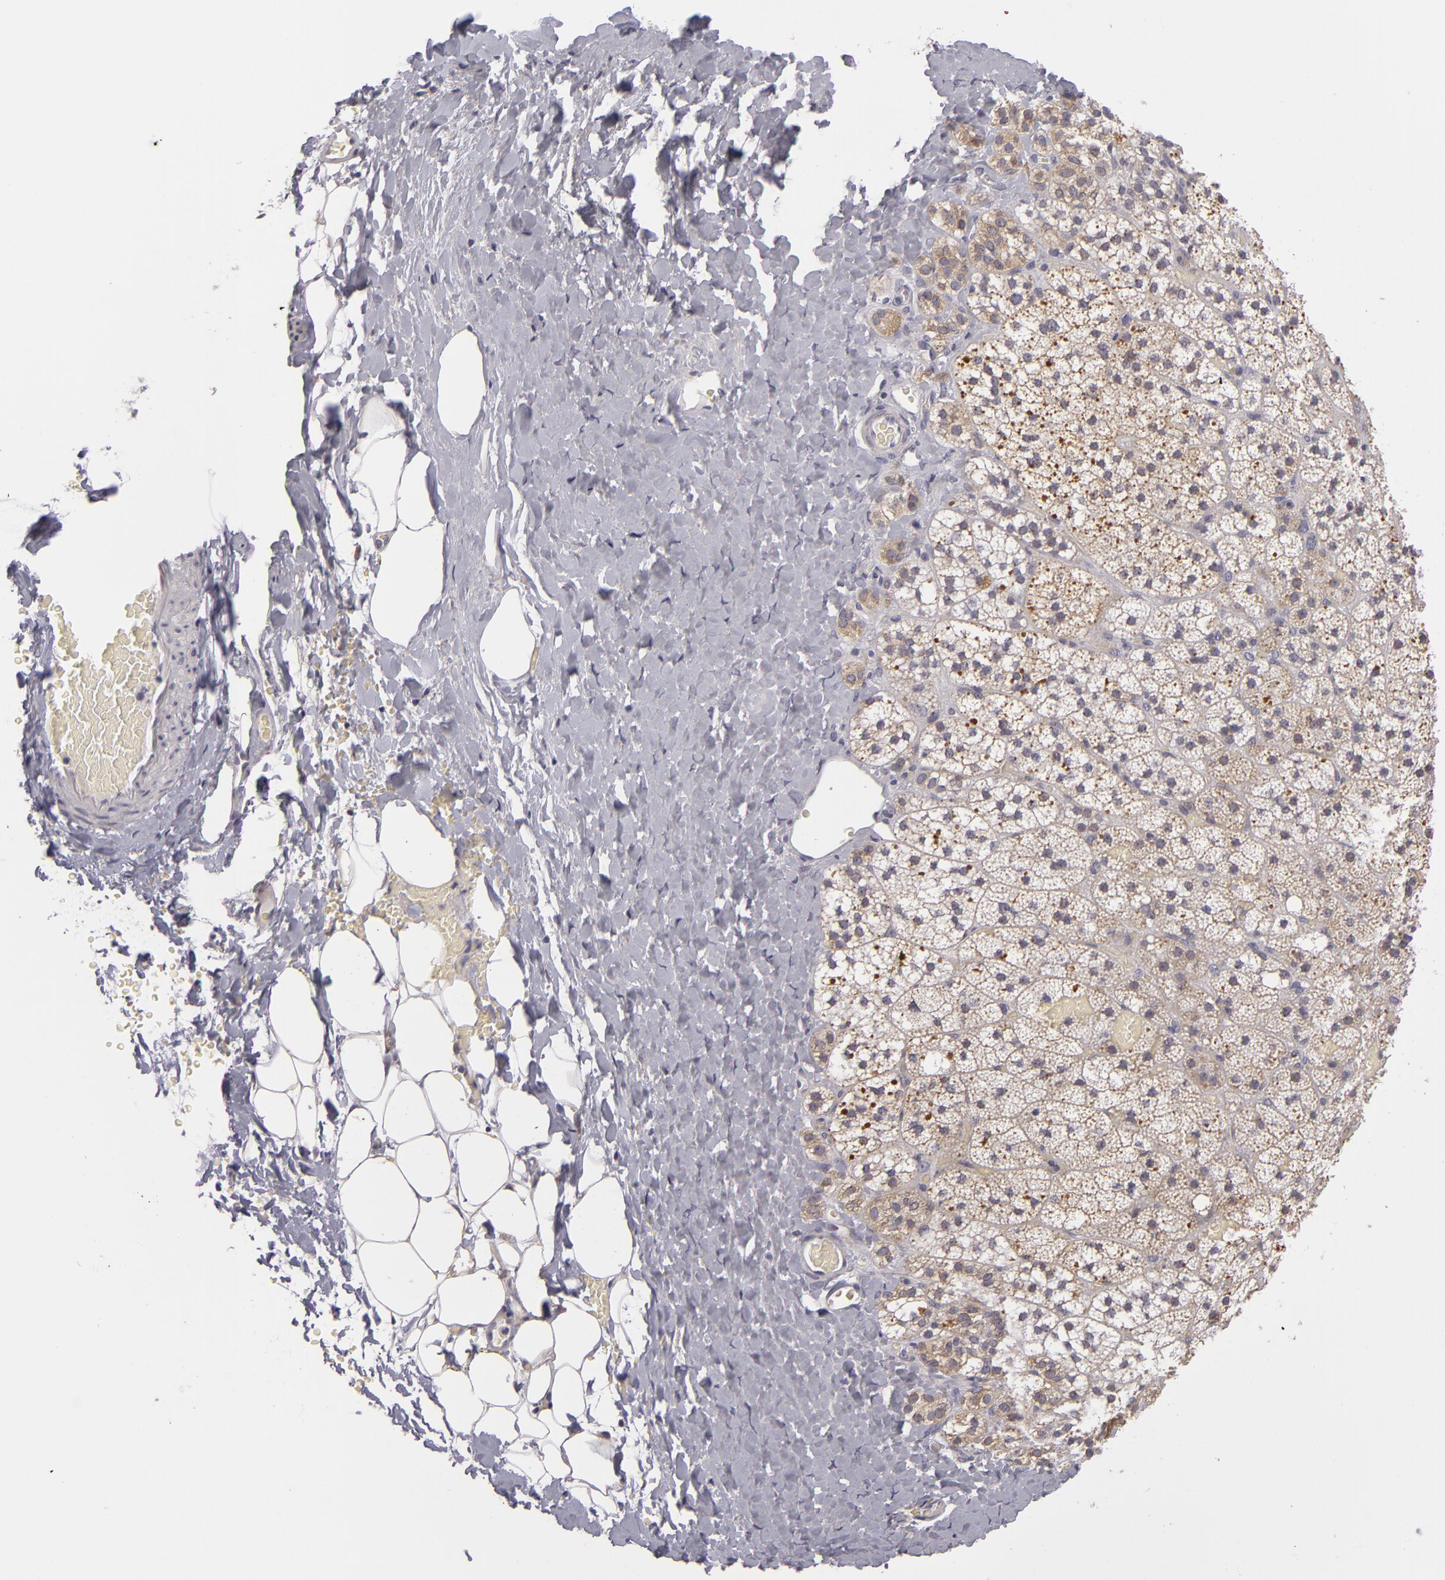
{"staining": {"intensity": "weak", "quantity": "25%-75%", "location": "cytoplasmic/membranous"}, "tissue": "adrenal gland", "cell_type": "Glandular cells", "image_type": "normal", "snomed": [{"axis": "morphology", "description": "Normal tissue, NOS"}, {"axis": "topography", "description": "Adrenal gland"}], "caption": "Protein analysis of unremarkable adrenal gland demonstrates weak cytoplasmic/membranous expression in about 25%-75% of glandular cells.", "gene": "ATP2B3", "patient": {"sex": "male", "age": 53}}